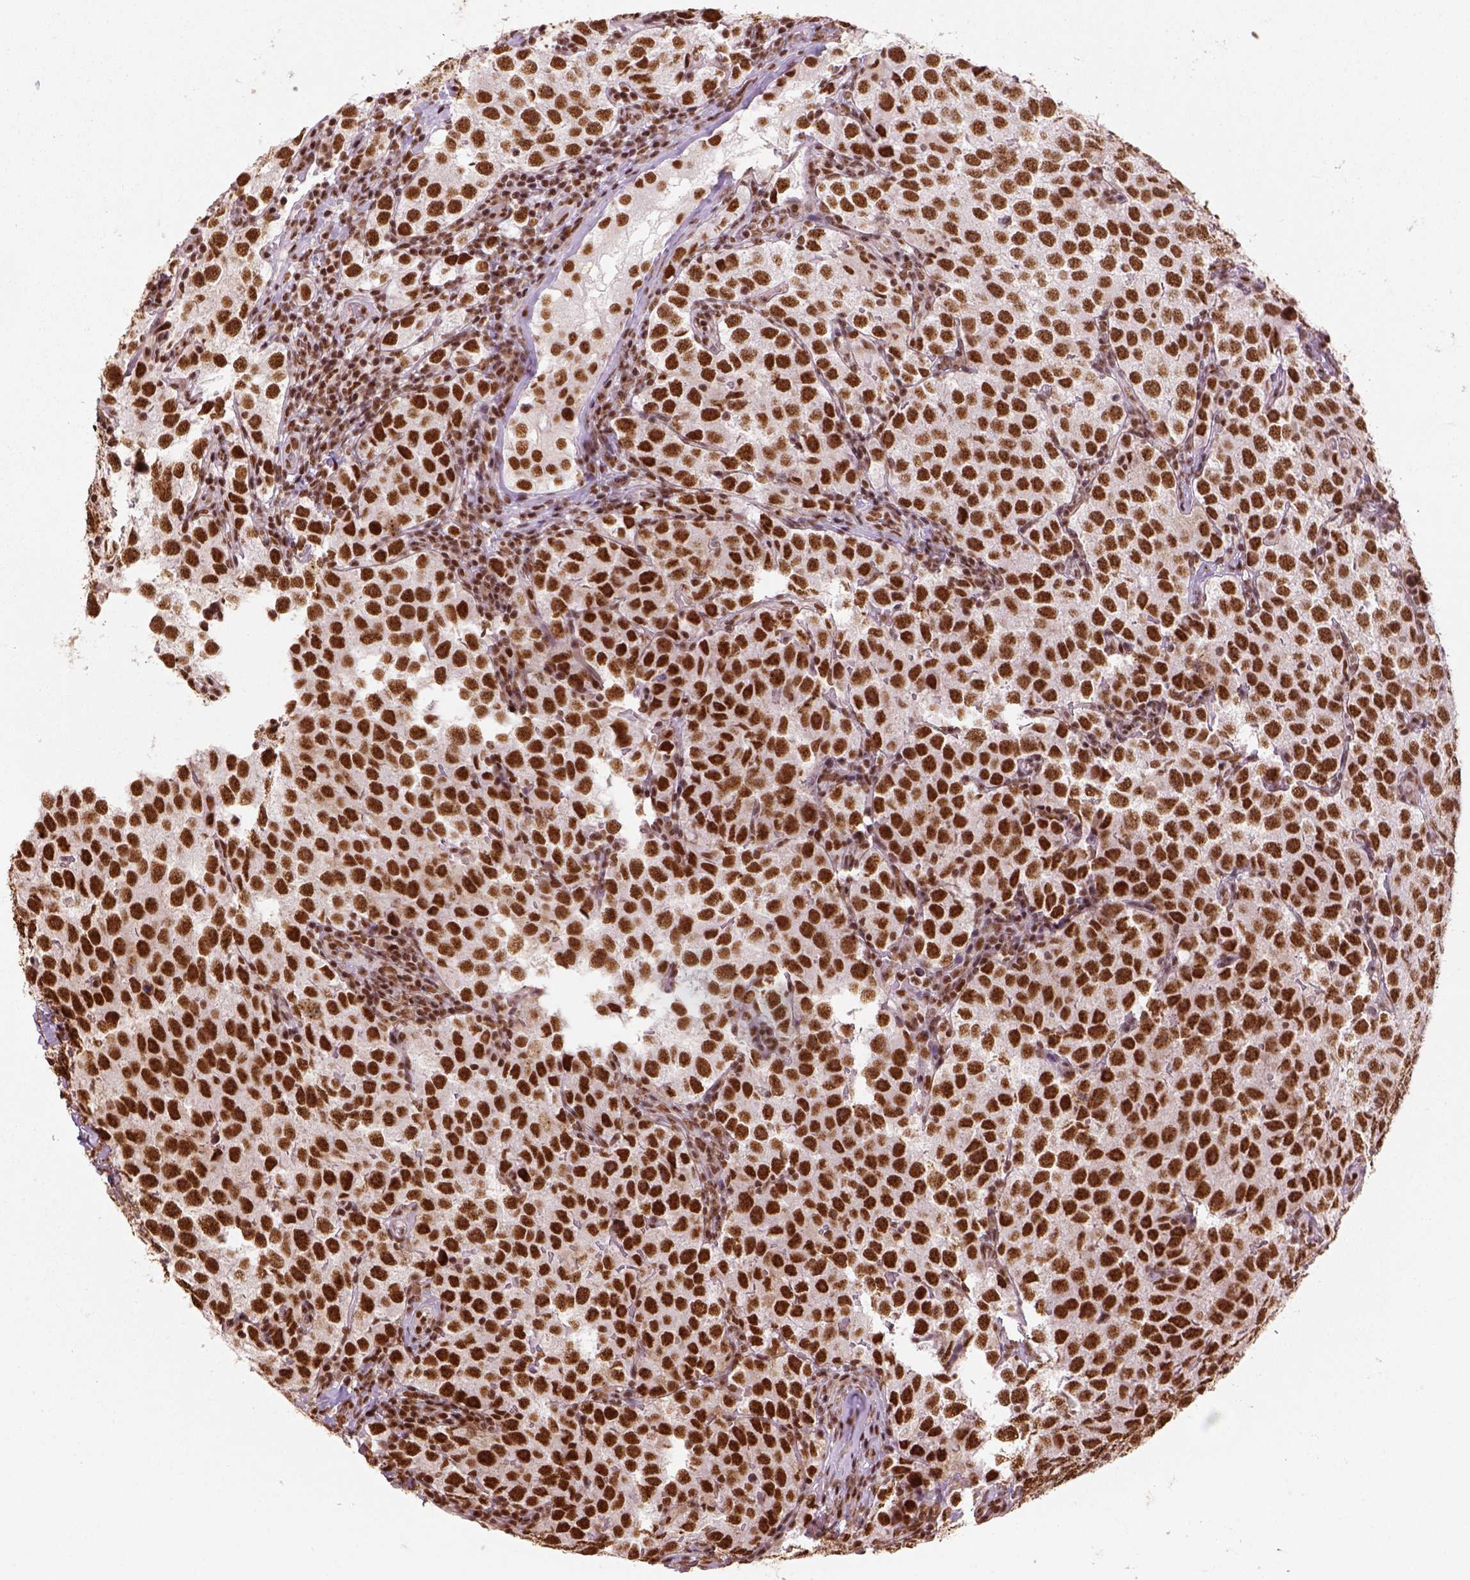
{"staining": {"intensity": "strong", "quantity": ">75%", "location": "nuclear"}, "tissue": "testis cancer", "cell_type": "Tumor cells", "image_type": "cancer", "snomed": [{"axis": "morphology", "description": "Seminoma, NOS"}, {"axis": "topography", "description": "Testis"}], "caption": "The micrograph demonstrates a brown stain indicating the presence of a protein in the nuclear of tumor cells in seminoma (testis).", "gene": "CCAR1", "patient": {"sex": "male", "age": 37}}